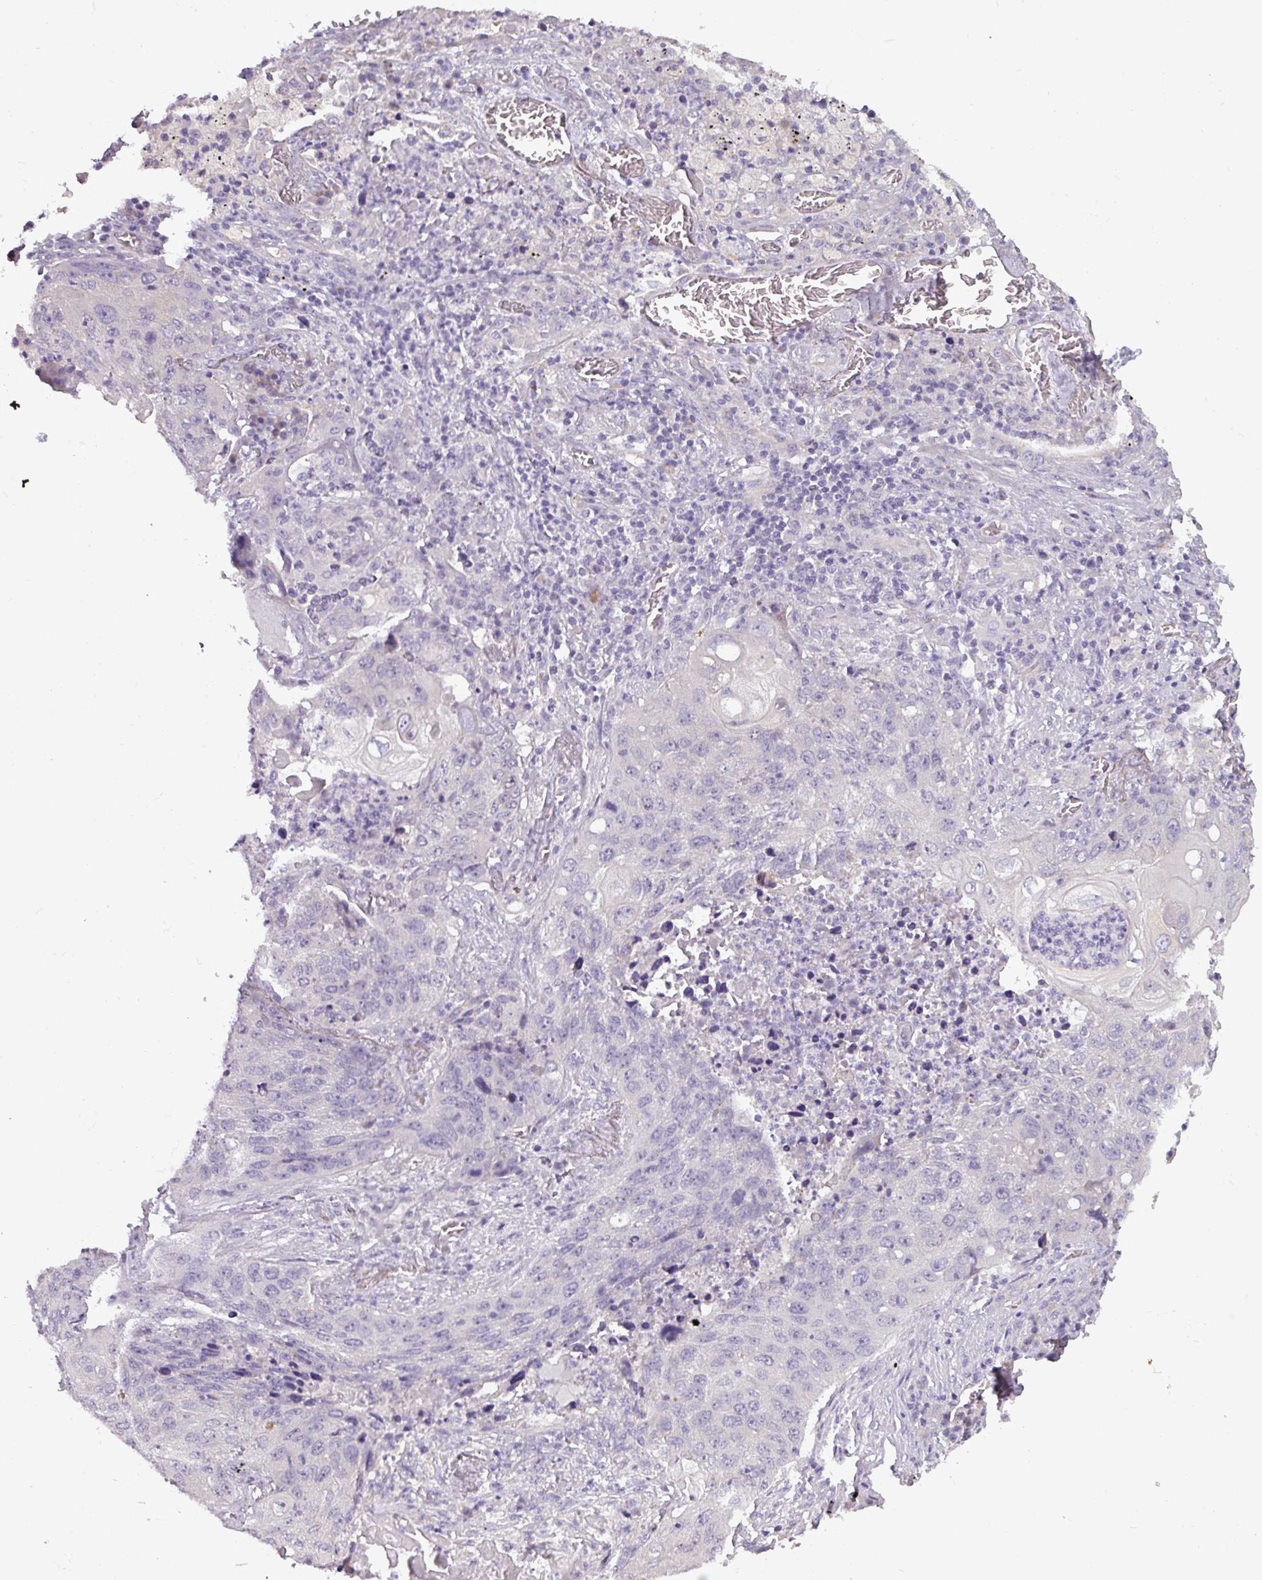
{"staining": {"intensity": "negative", "quantity": "none", "location": "none"}, "tissue": "lung cancer", "cell_type": "Tumor cells", "image_type": "cancer", "snomed": [{"axis": "morphology", "description": "Squamous cell carcinoma, NOS"}, {"axis": "topography", "description": "Lung"}], "caption": "Histopathology image shows no significant protein staining in tumor cells of lung cancer.", "gene": "DNAAF9", "patient": {"sex": "female", "age": 63}}